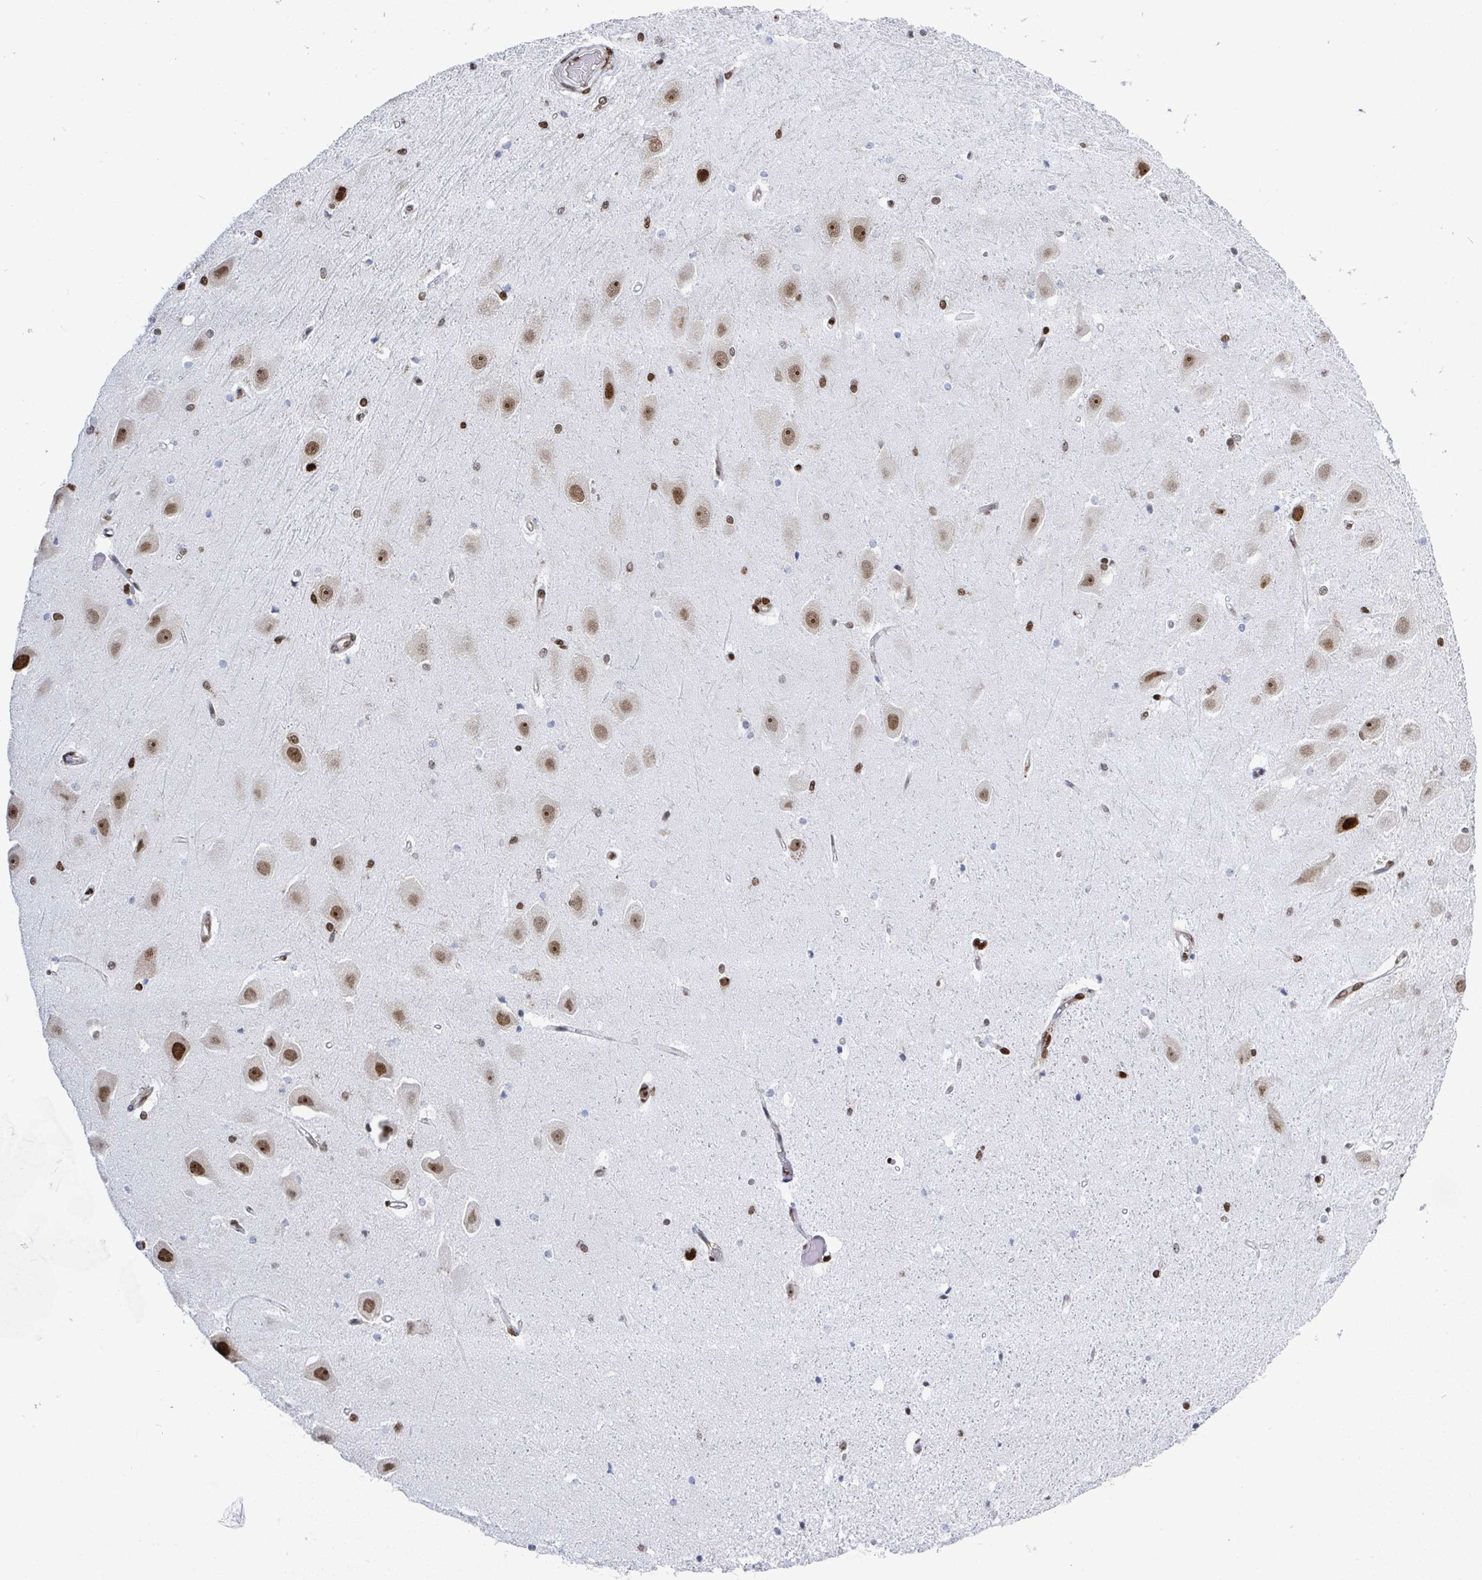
{"staining": {"intensity": "strong", "quantity": "<25%", "location": "nuclear"}, "tissue": "hippocampus", "cell_type": "Glial cells", "image_type": "normal", "snomed": [{"axis": "morphology", "description": "Normal tissue, NOS"}, {"axis": "topography", "description": "Hippocampus"}], "caption": "Immunohistochemical staining of unremarkable hippocampus displays medium levels of strong nuclear expression in about <25% of glial cells.", "gene": "GAR1", "patient": {"sex": "male", "age": 63}}